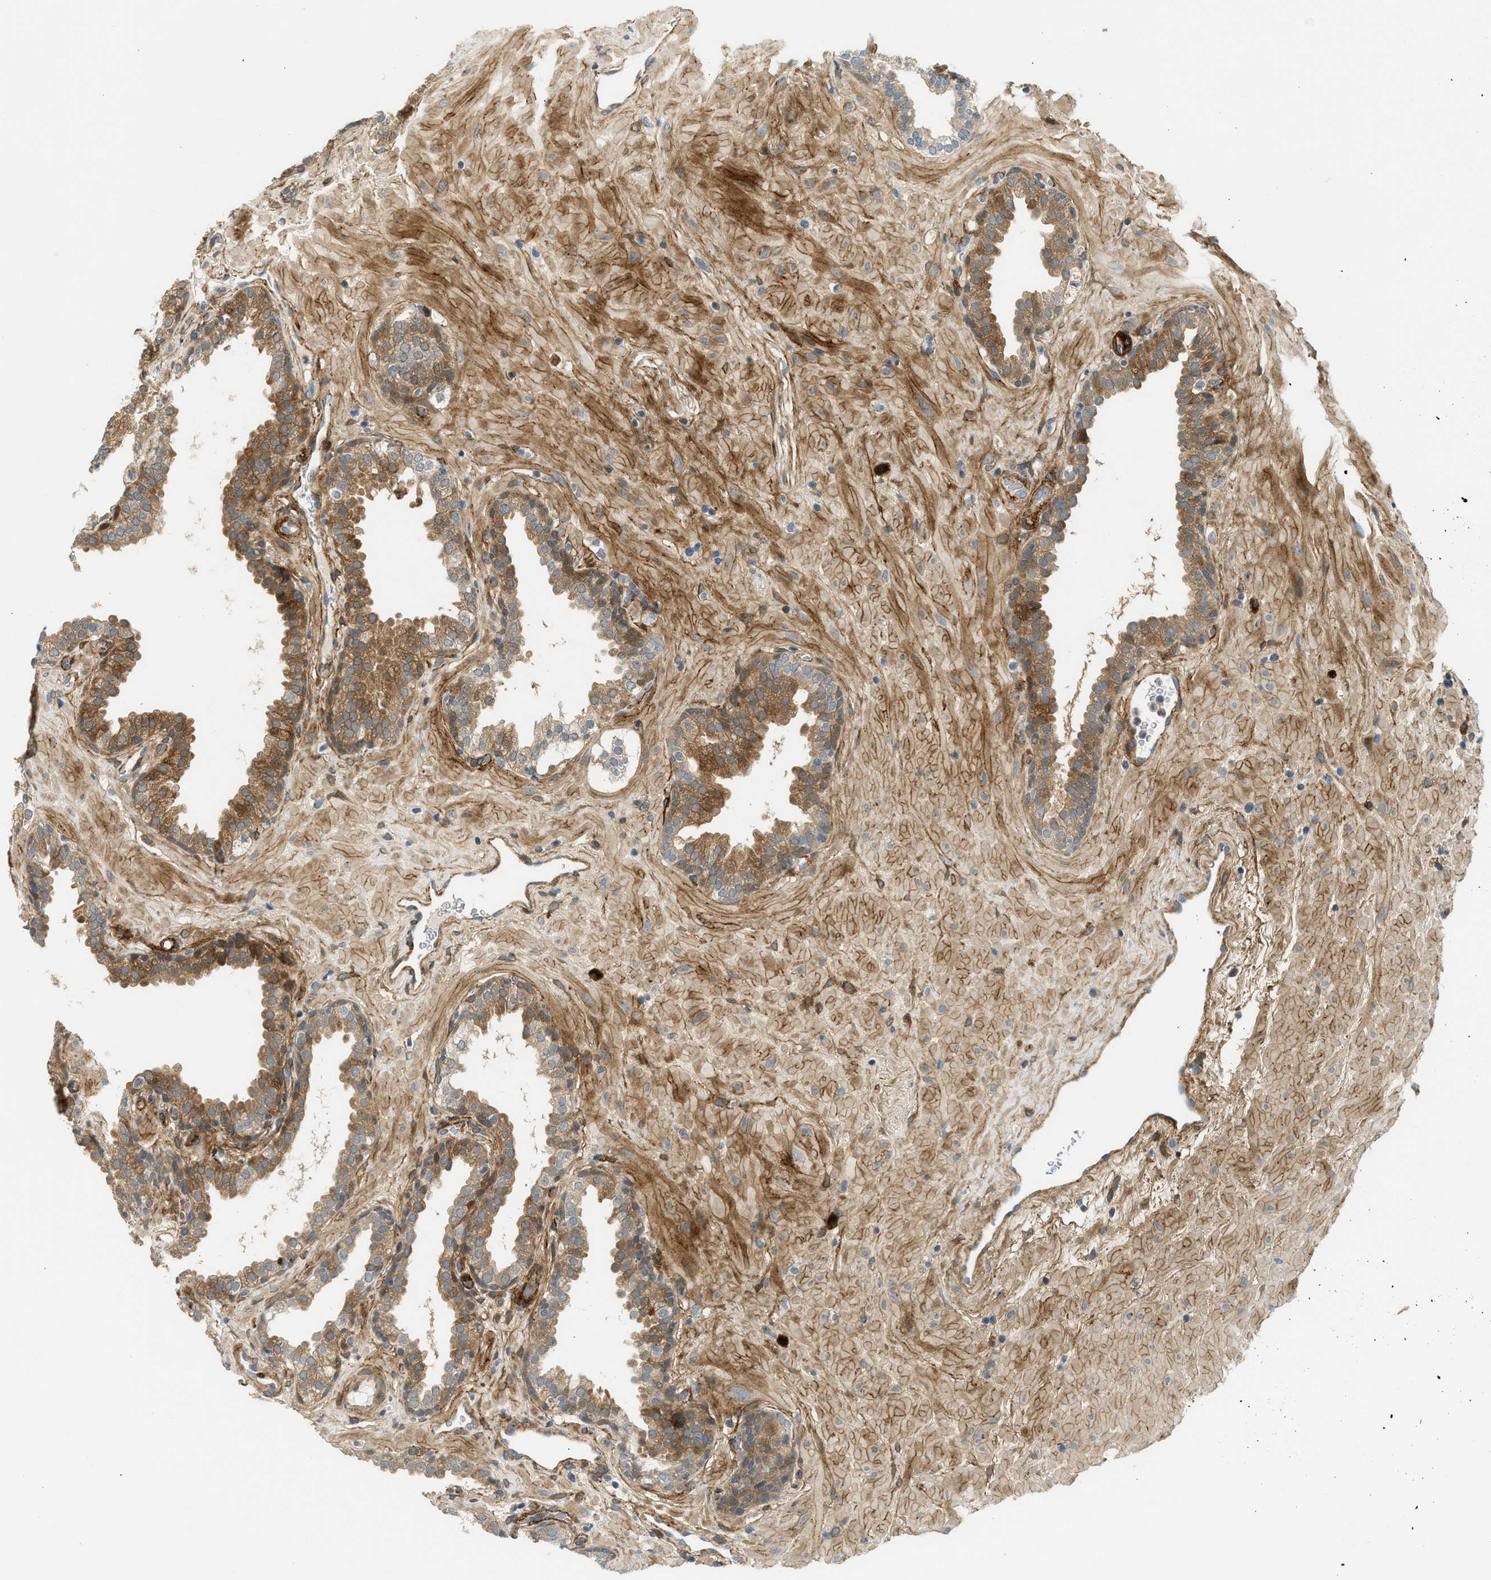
{"staining": {"intensity": "moderate", "quantity": ">75%", "location": "cytoplasmic/membranous"}, "tissue": "prostate", "cell_type": "Glandular cells", "image_type": "normal", "snomed": [{"axis": "morphology", "description": "Normal tissue, NOS"}, {"axis": "topography", "description": "Prostate"}], "caption": "The image exhibits a brown stain indicating the presence of a protein in the cytoplasmic/membranous of glandular cells in prostate. (Stains: DAB in brown, nuclei in blue, Microscopy: brightfield microscopy at high magnification).", "gene": "EDNRA", "patient": {"sex": "male", "age": 51}}